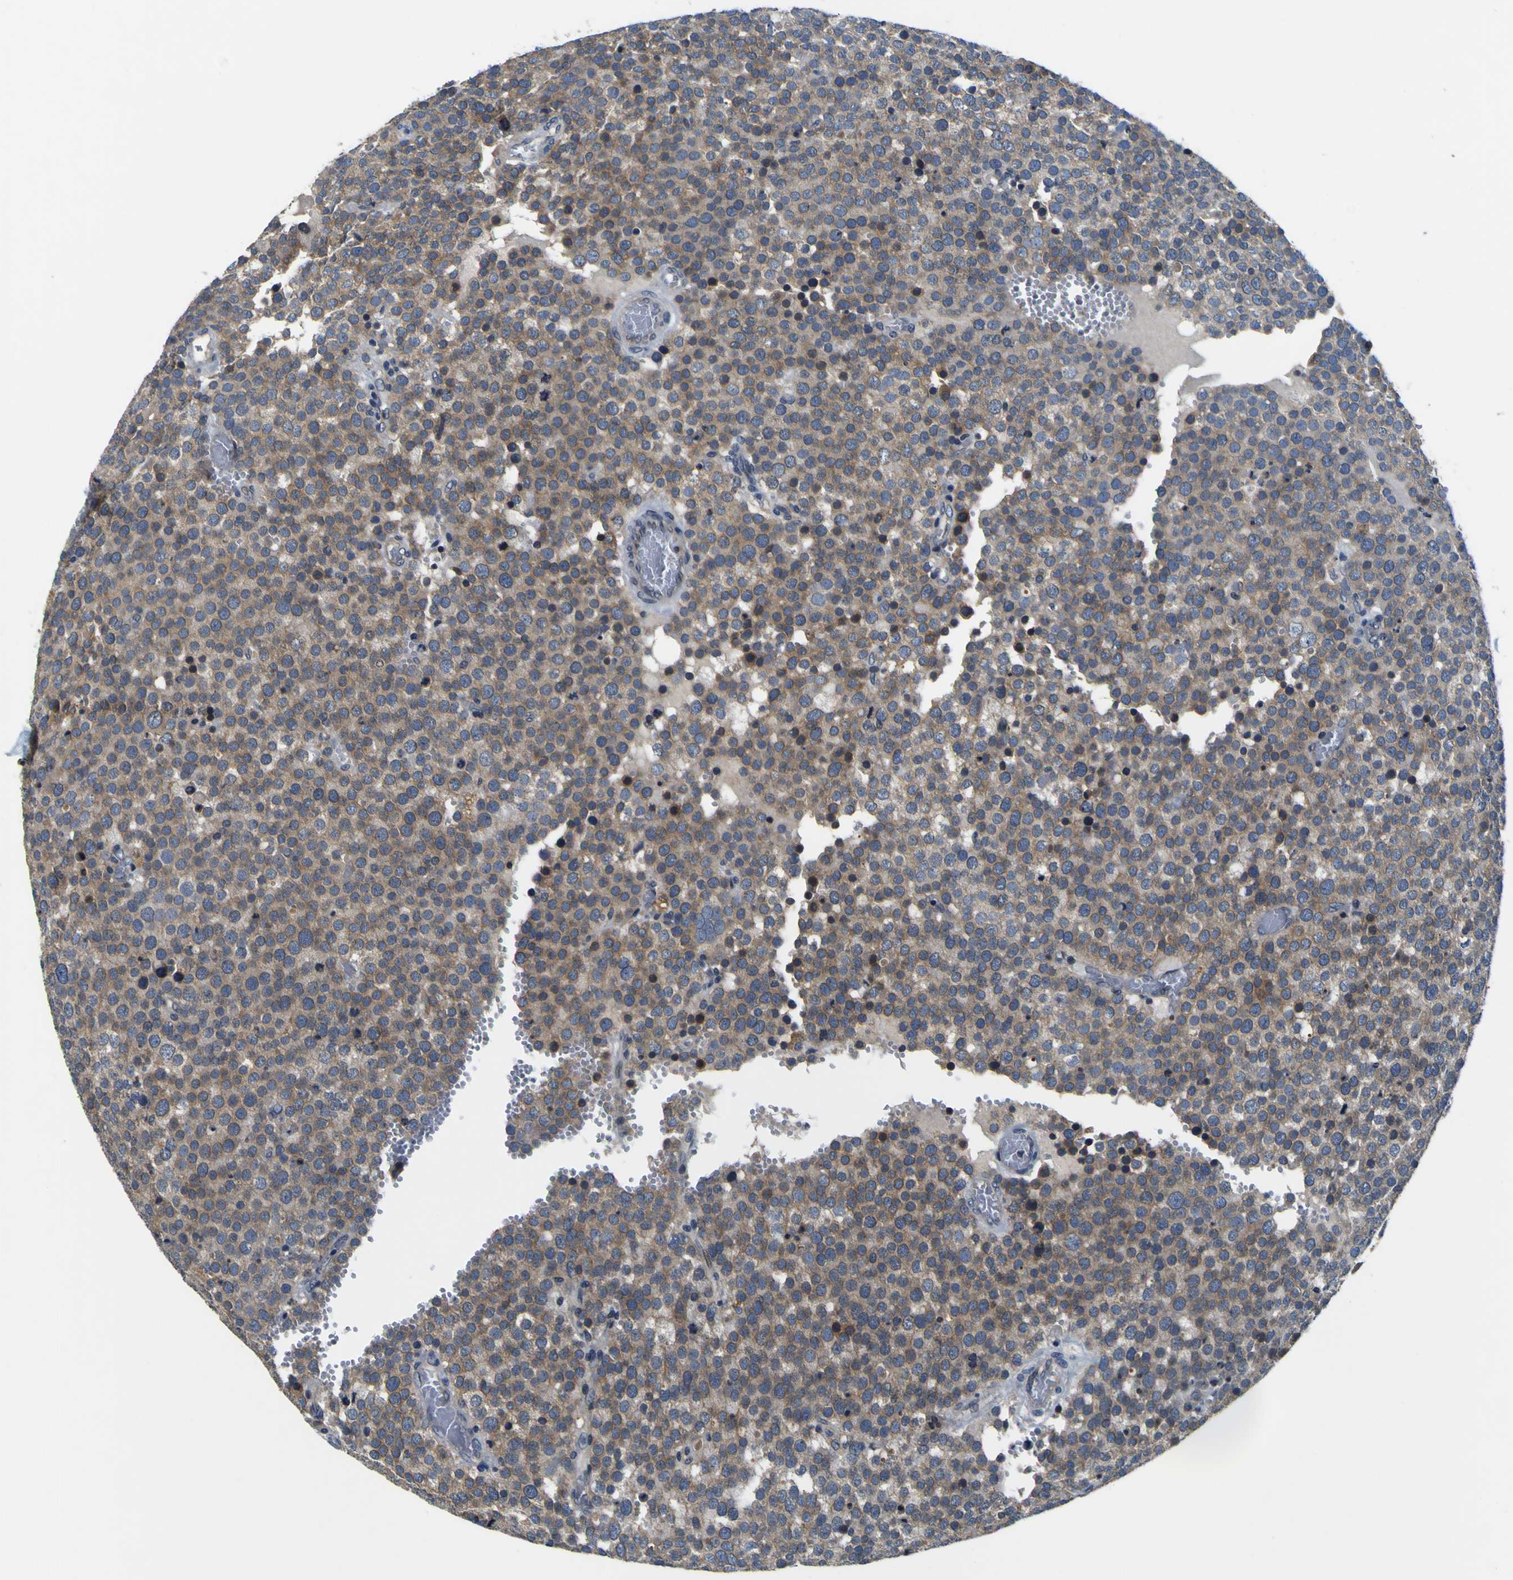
{"staining": {"intensity": "weak", "quantity": ">75%", "location": "cytoplasmic/membranous"}, "tissue": "testis cancer", "cell_type": "Tumor cells", "image_type": "cancer", "snomed": [{"axis": "morphology", "description": "Normal tissue, NOS"}, {"axis": "morphology", "description": "Seminoma, NOS"}, {"axis": "topography", "description": "Testis"}], "caption": "IHC histopathology image of neoplastic tissue: testis cancer (seminoma) stained using immunohistochemistry (IHC) shows low levels of weak protein expression localized specifically in the cytoplasmic/membranous of tumor cells, appearing as a cytoplasmic/membranous brown color.", "gene": "EPHB4", "patient": {"sex": "male", "age": 71}}